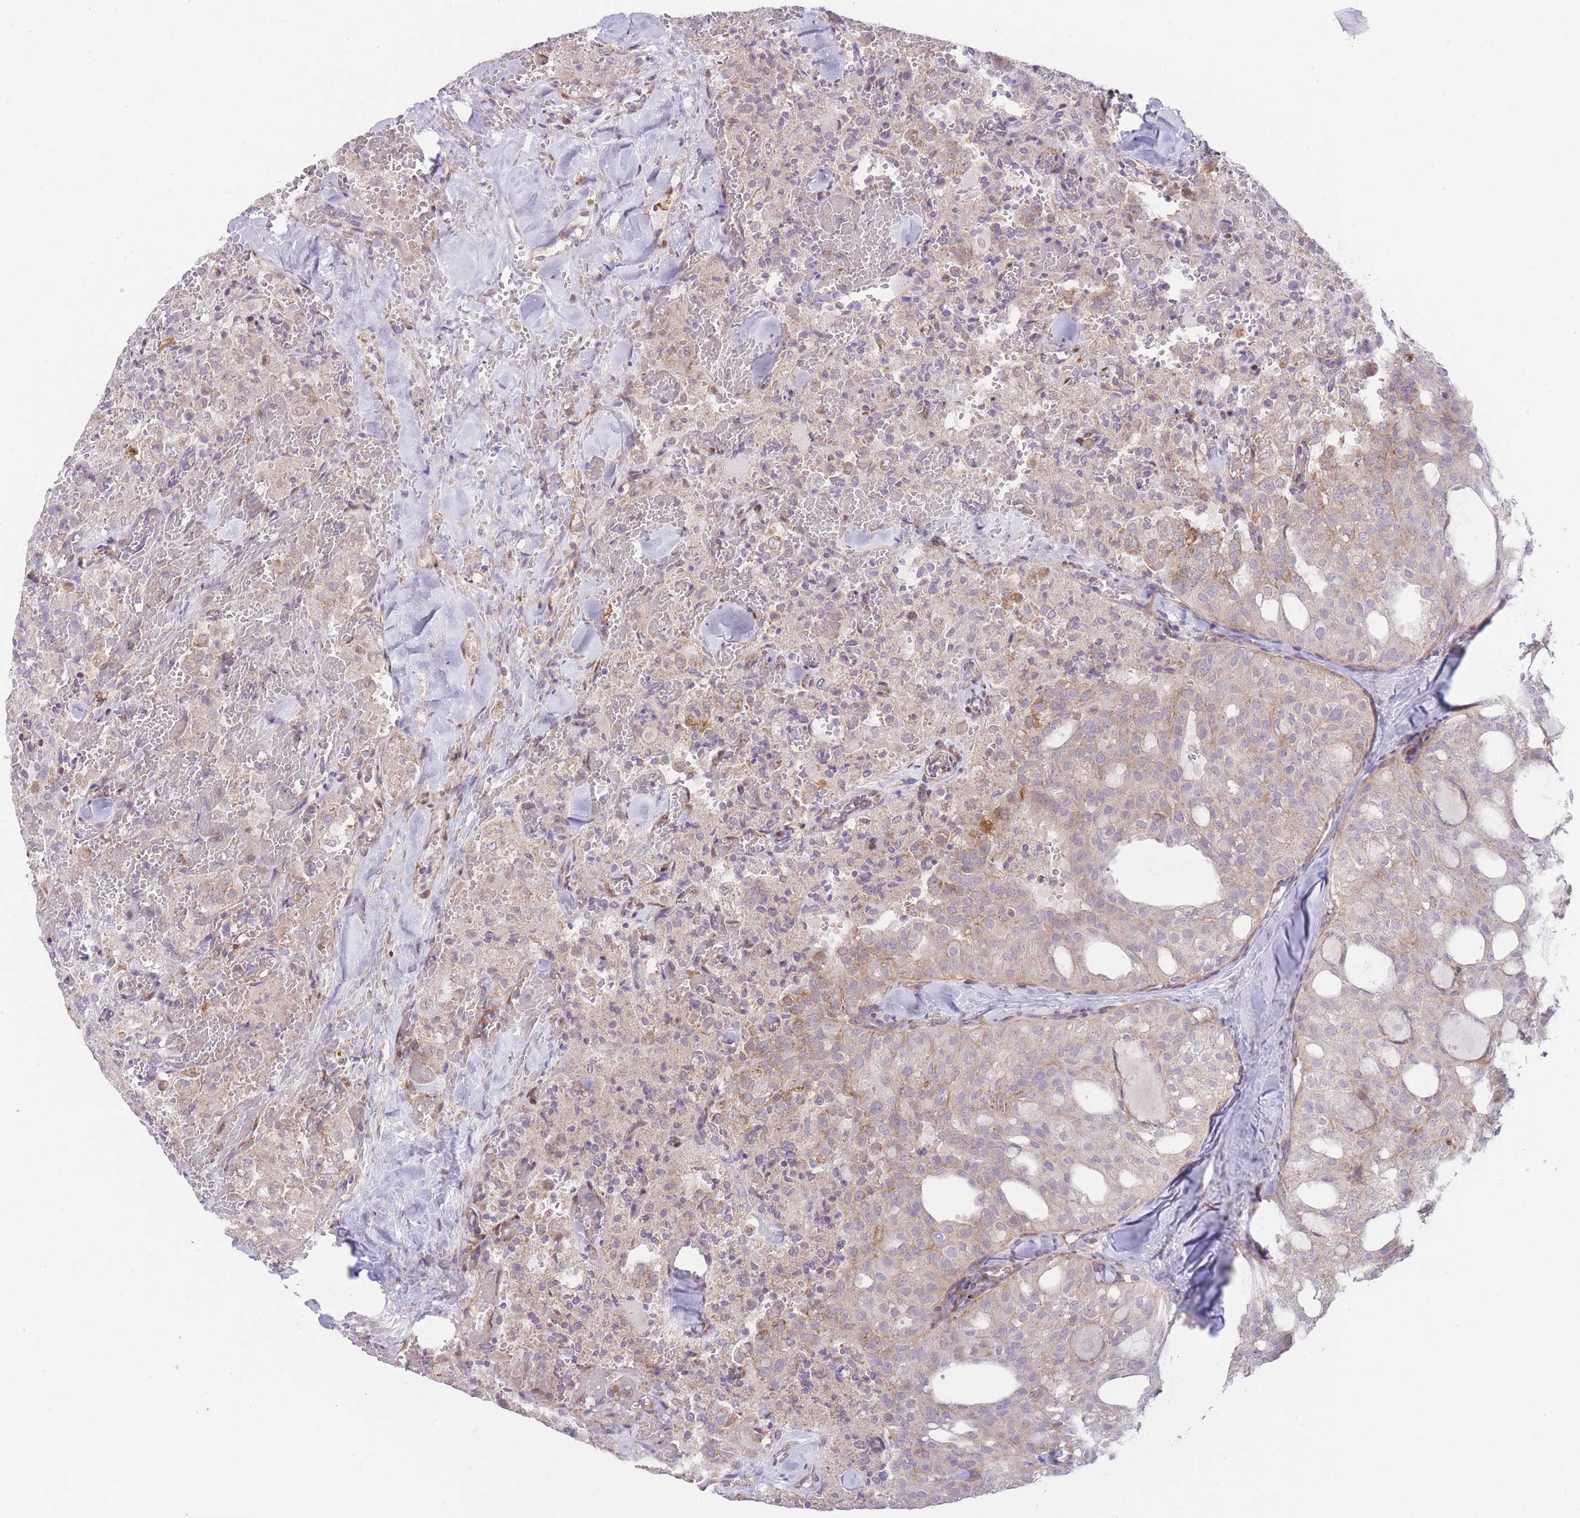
{"staining": {"intensity": "moderate", "quantity": "<25%", "location": "cytoplasmic/membranous"}, "tissue": "thyroid cancer", "cell_type": "Tumor cells", "image_type": "cancer", "snomed": [{"axis": "morphology", "description": "Follicular adenoma carcinoma, NOS"}, {"axis": "topography", "description": "Thyroid gland"}], "caption": "An immunohistochemistry image of tumor tissue is shown. Protein staining in brown labels moderate cytoplasmic/membranous positivity in thyroid follicular adenoma carcinoma within tumor cells.", "gene": "BOLA2B", "patient": {"sex": "male", "age": 75}}